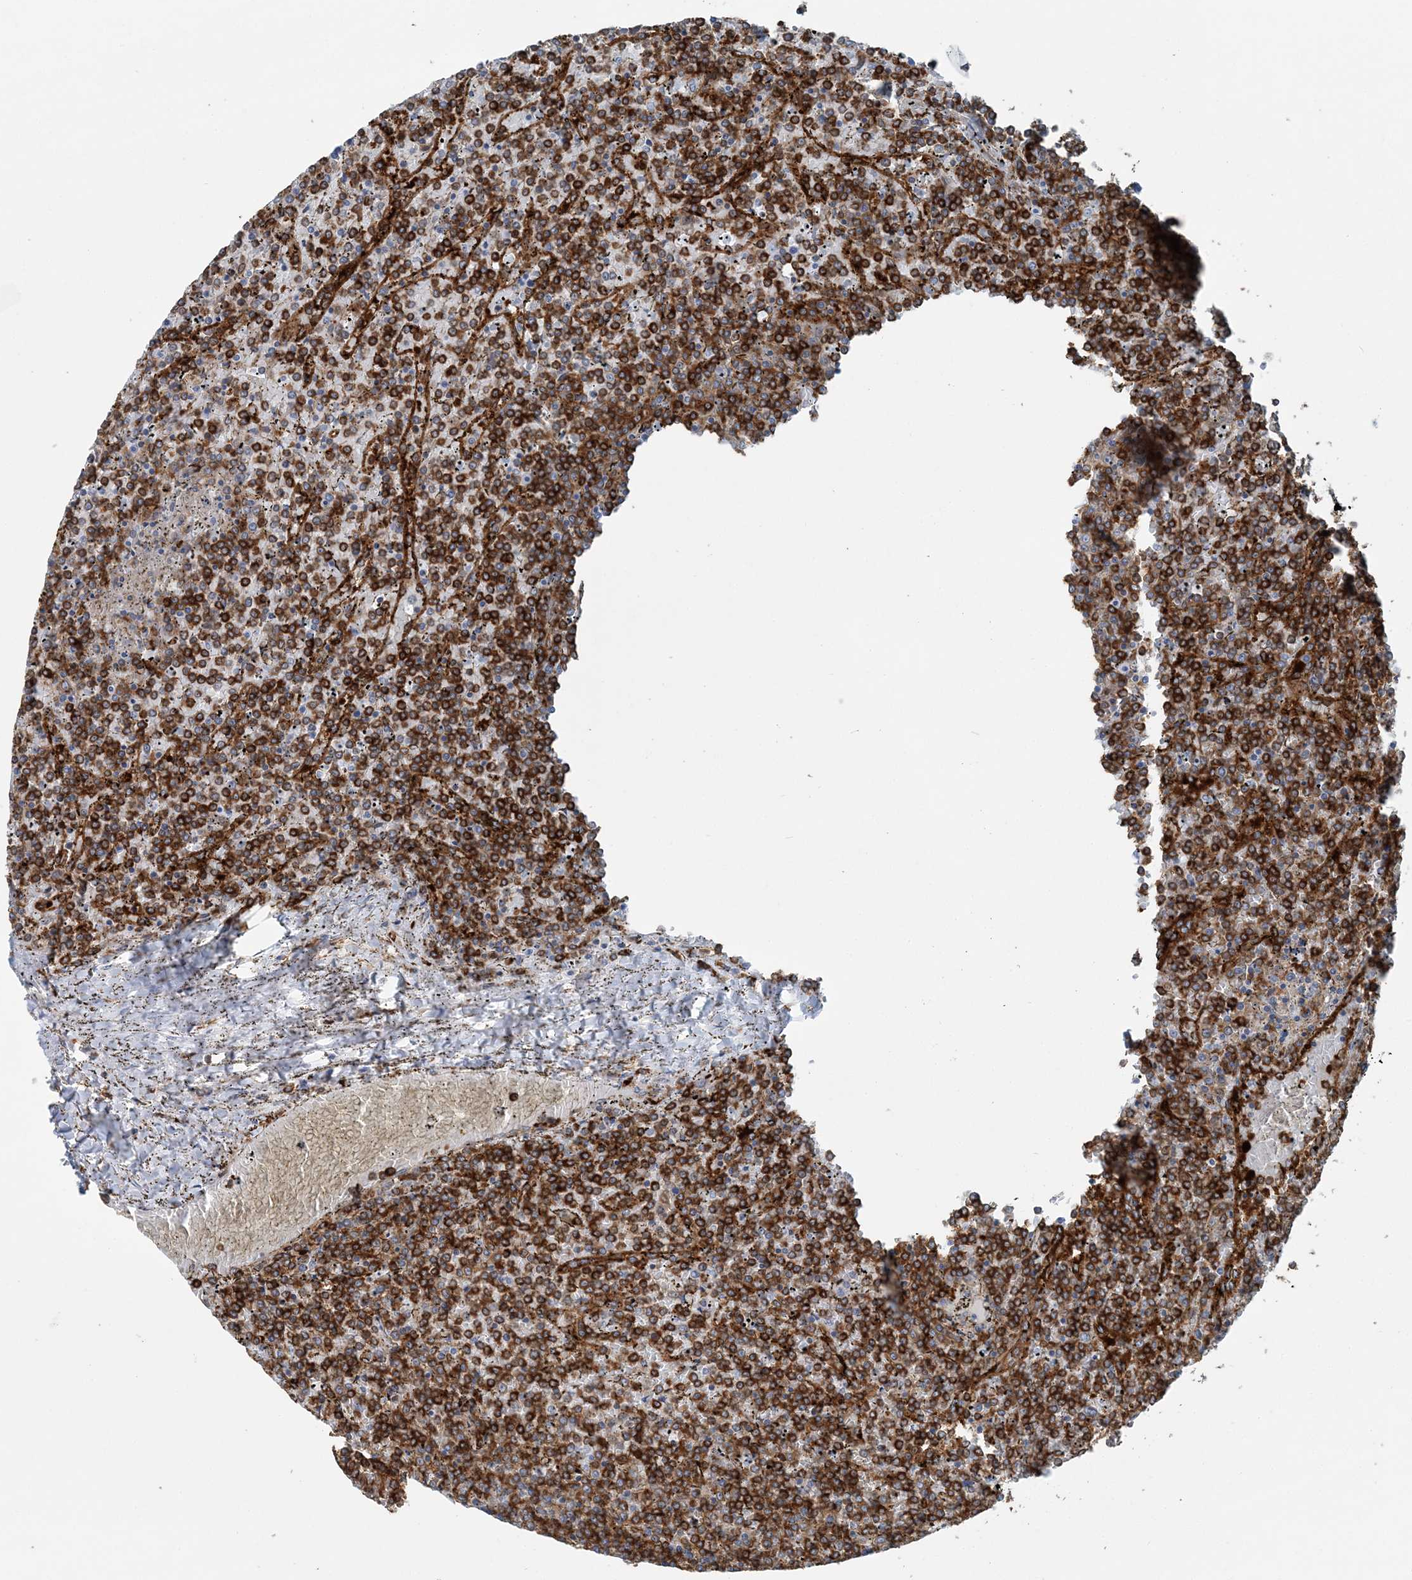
{"staining": {"intensity": "strong", "quantity": ">75%", "location": "cytoplasmic/membranous"}, "tissue": "lymphoma", "cell_type": "Tumor cells", "image_type": "cancer", "snomed": [{"axis": "morphology", "description": "Malignant lymphoma, non-Hodgkin's type, Low grade"}, {"axis": "topography", "description": "Spleen"}], "caption": "Tumor cells demonstrate strong cytoplasmic/membranous staining in about >75% of cells in lymphoma. (Brightfield microscopy of DAB IHC at high magnification).", "gene": "SNX2", "patient": {"sex": "female", "age": 19}}